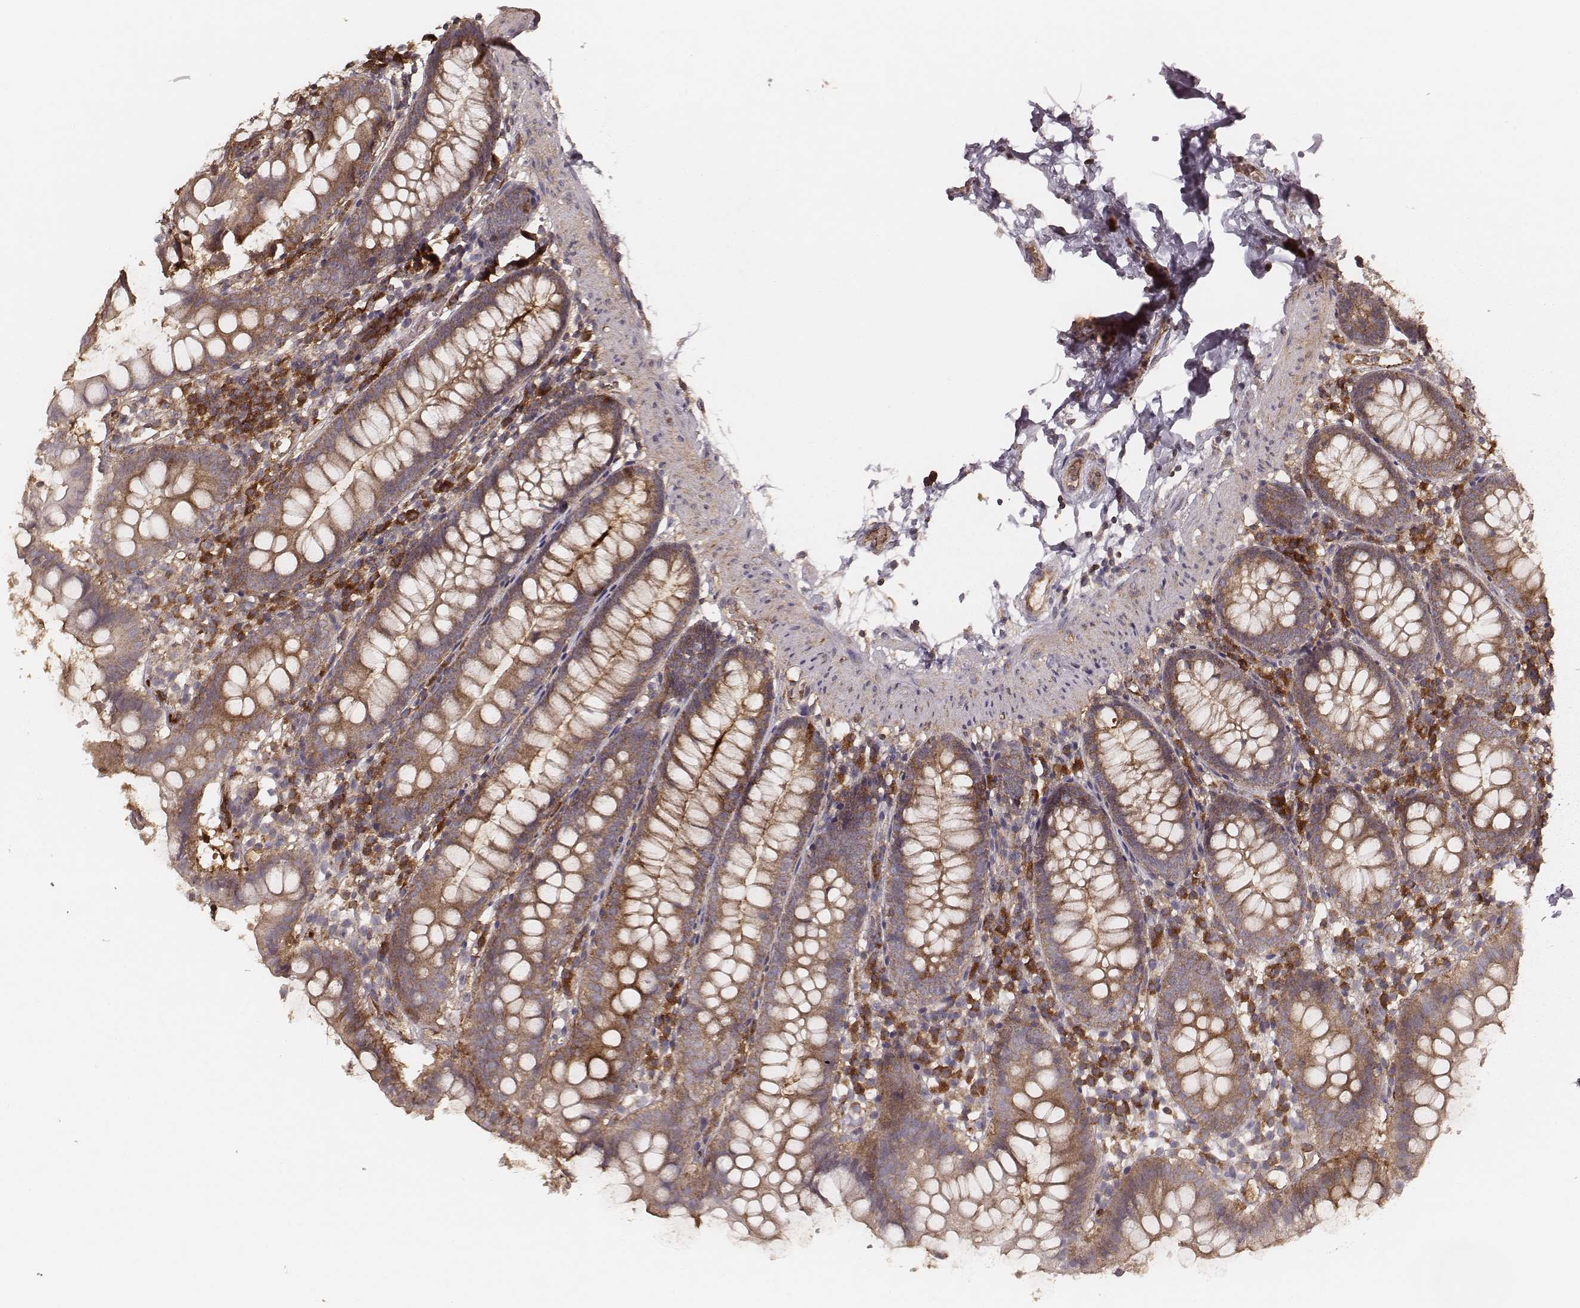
{"staining": {"intensity": "moderate", "quantity": ">75%", "location": "cytoplasmic/membranous"}, "tissue": "small intestine", "cell_type": "Glandular cells", "image_type": "normal", "snomed": [{"axis": "morphology", "description": "Normal tissue, NOS"}, {"axis": "topography", "description": "Small intestine"}], "caption": "Protein expression by immunohistochemistry (IHC) exhibits moderate cytoplasmic/membranous staining in about >75% of glandular cells in normal small intestine.", "gene": "CARS1", "patient": {"sex": "female", "age": 90}}